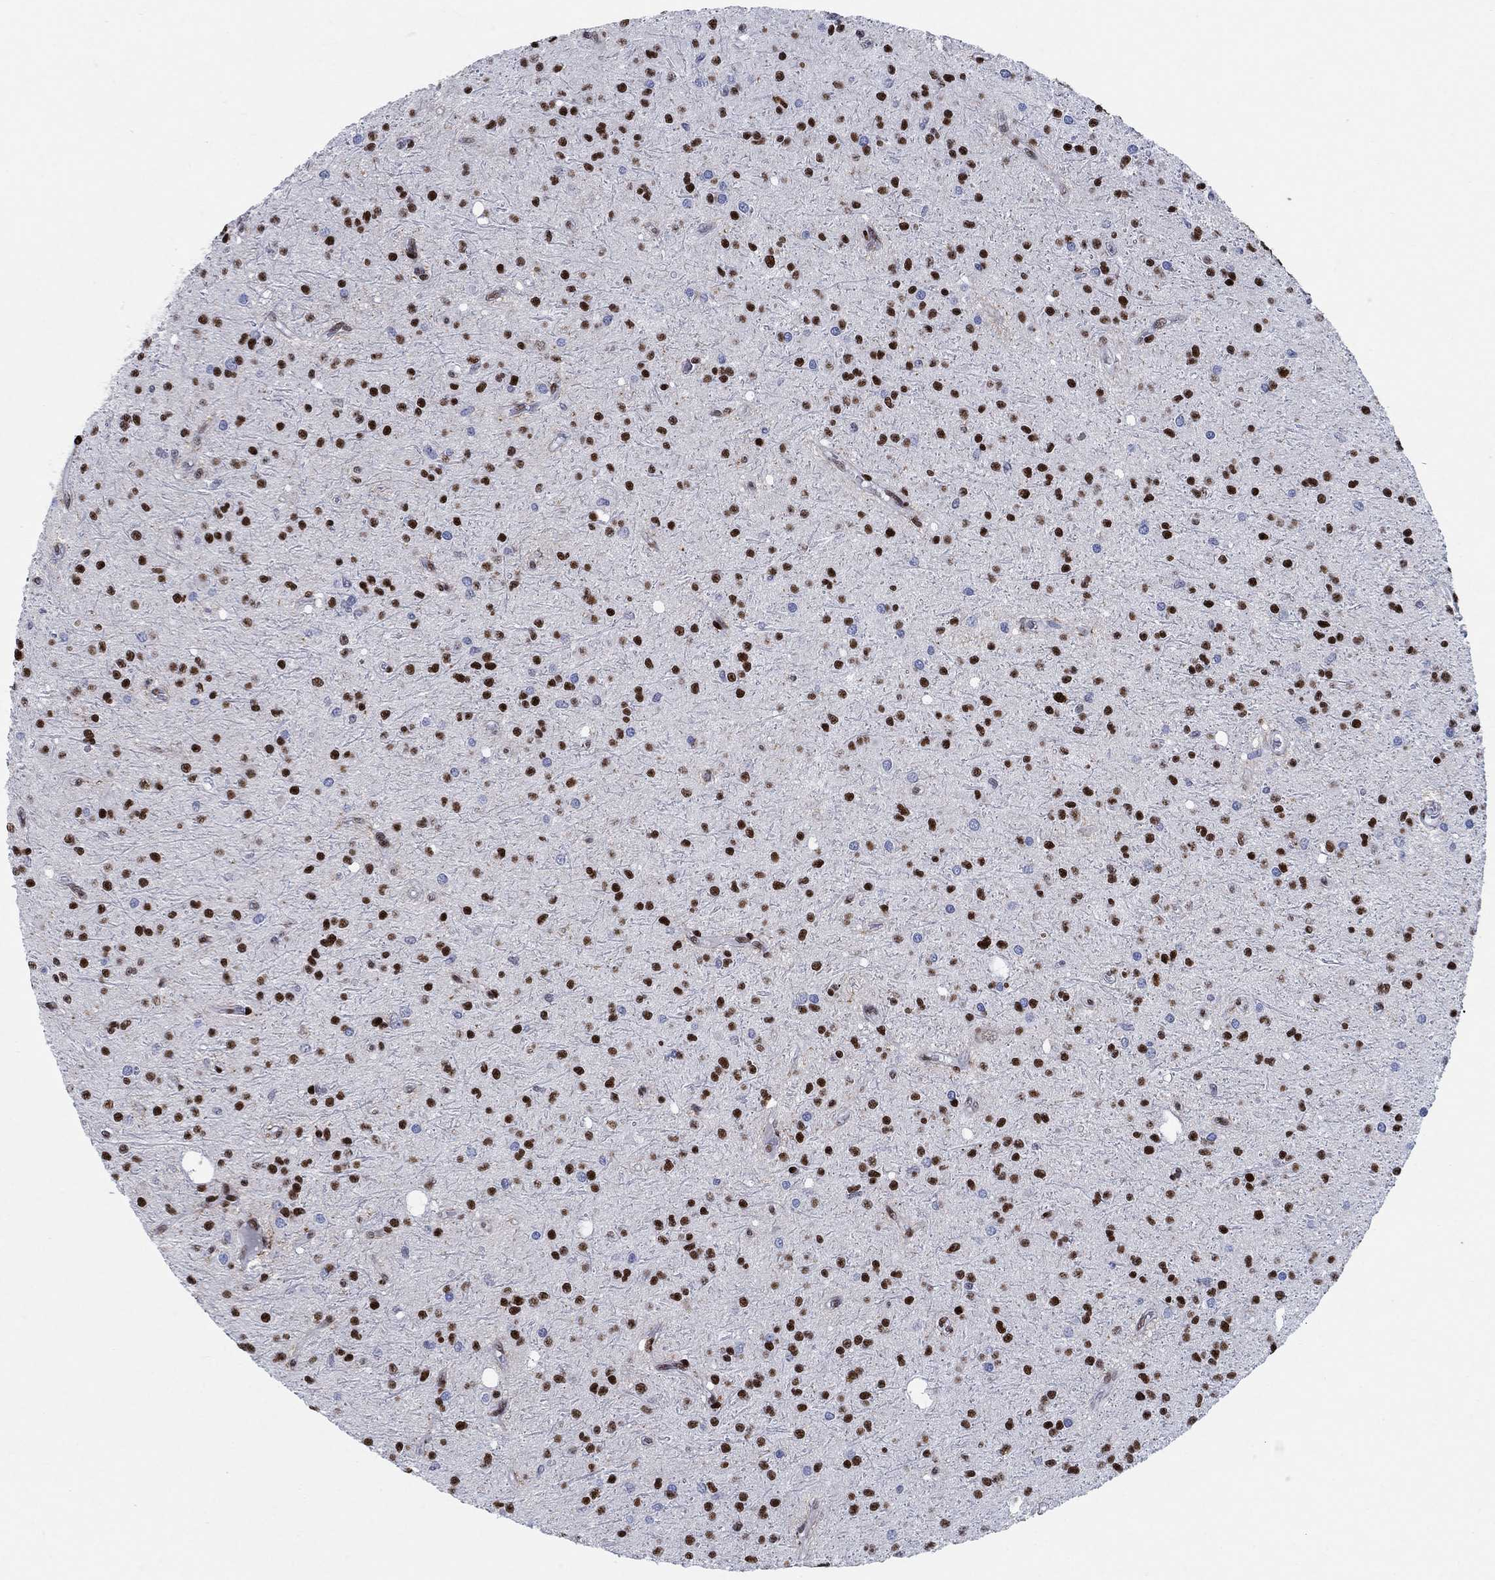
{"staining": {"intensity": "strong", "quantity": ">75%", "location": "nuclear"}, "tissue": "glioma", "cell_type": "Tumor cells", "image_type": "cancer", "snomed": [{"axis": "morphology", "description": "Glioma, malignant, Low grade"}, {"axis": "topography", "description": "Brain"}], "caption": "Immunohistochemistry of malignant glioma (low-grade) shows high levels of strong nuclear expression in approximately >75% of tumor cells.", "gene": "ZEB1", "patient": {"sex": "male", "age": 27}}